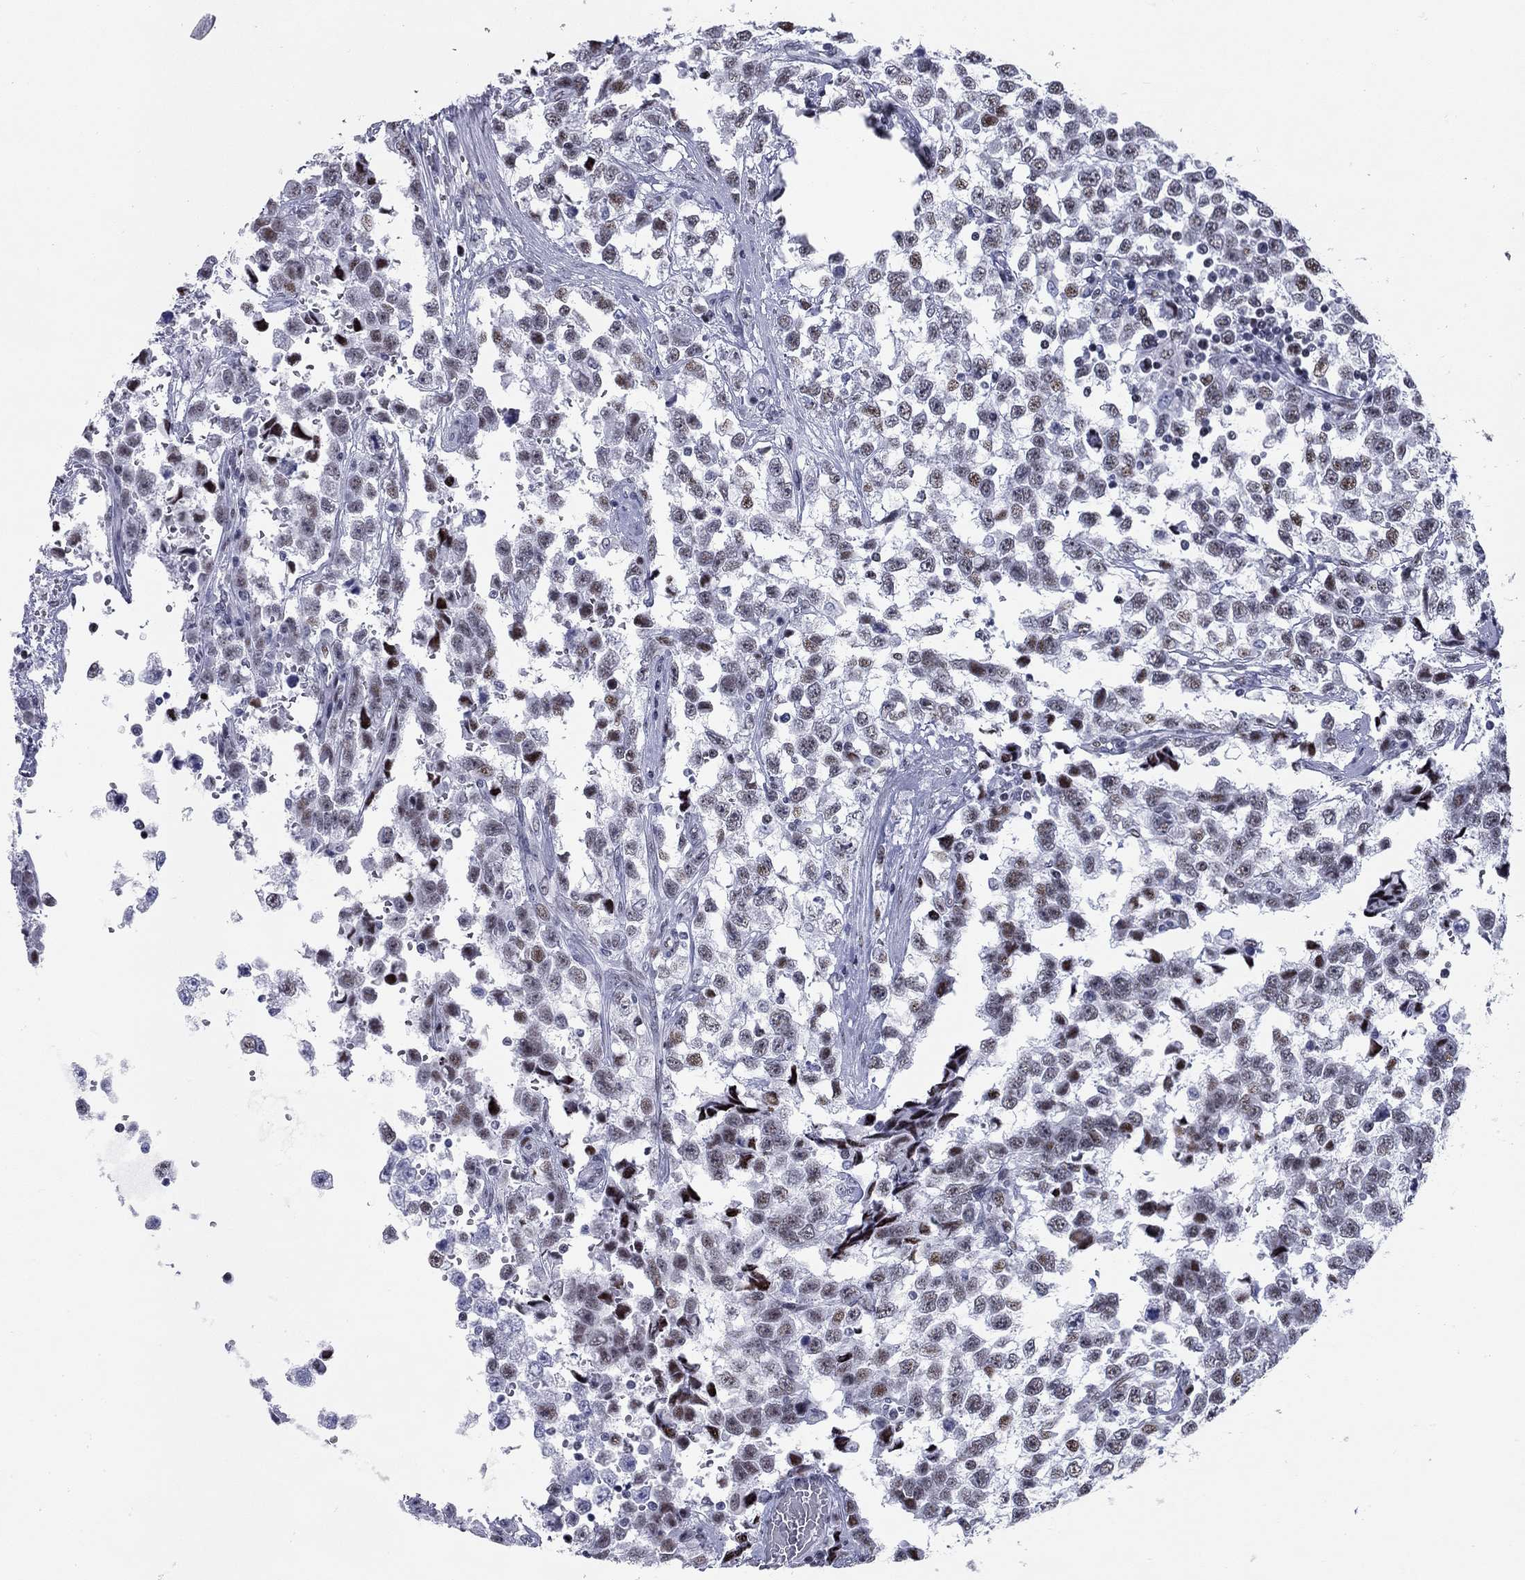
{"staining": {"intensity": "strong", "quantity": "<25%", "location": "nuclear"}, "tissue": "testis cancer", "cell_type": "Tumor cells", "image_type": "cancer", "snomed": [{"axis": "morphology", "description": "Seminoma, NOS"}, {"axis": "topography", "description": "Testis"}], "caption": "A micrograph of testis seminoma stained for a protein reveals strong nuclear brown staining in tumor cells.", "gene": "ASF1B", "patient": {"sex": "male", "age": 34}}